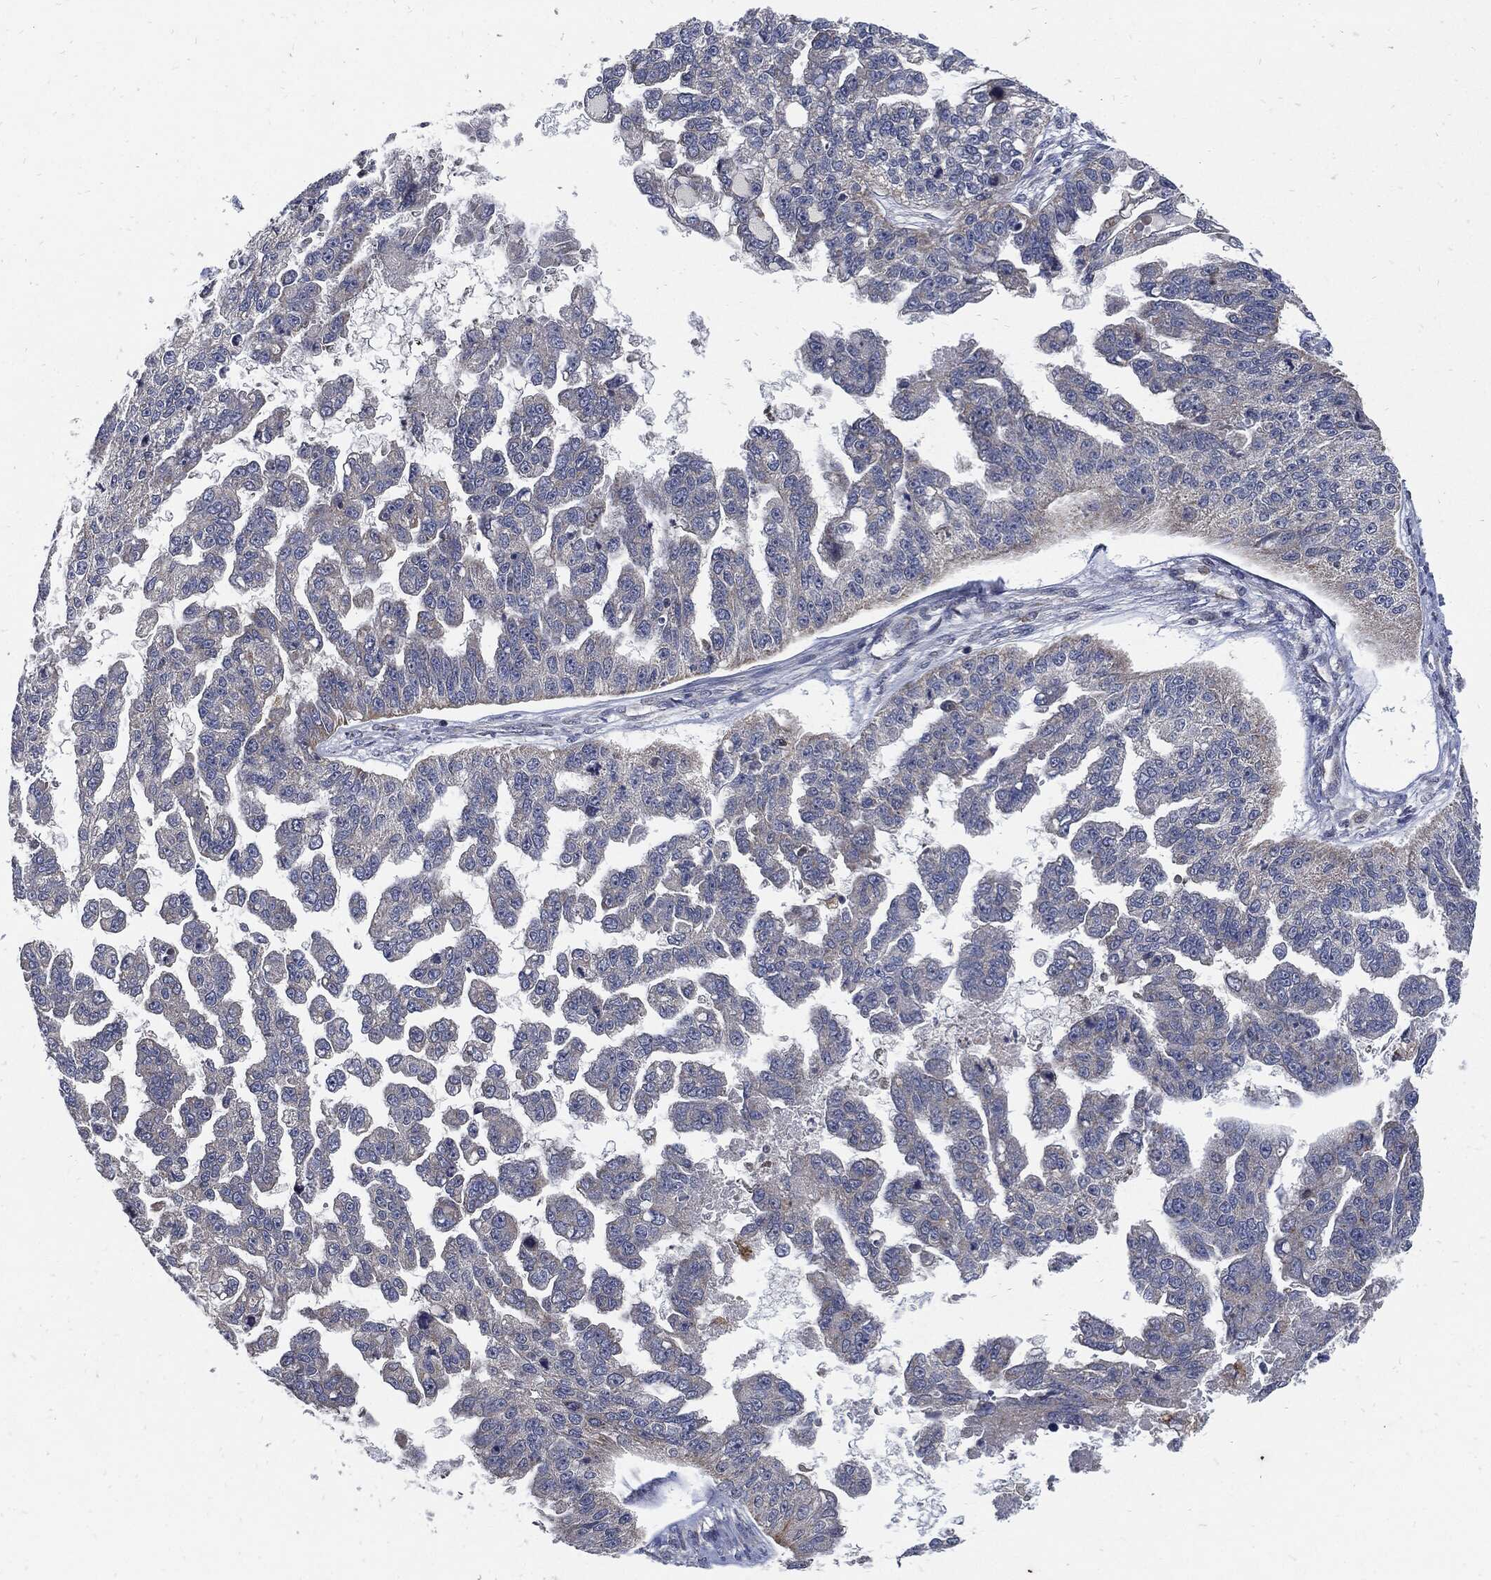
{"staining": {"intensity": "negative", "quantity": "none", "location": "none"}, "tissue": "ovarian cancer", "cell_type": "Tumor cells", "image_type": "cancer", "snomed": [{"axis": "morphology", "description": "Cystadenocarcinoma, serous, NOS"}, {"axis": "topography", "description": "Ovary"}], "caption": "Tumor cells are negative for brown protein staining in ovarian cancer.", "gene": "SLC31A2", "patient": {"sex": "female", "age": 58}}